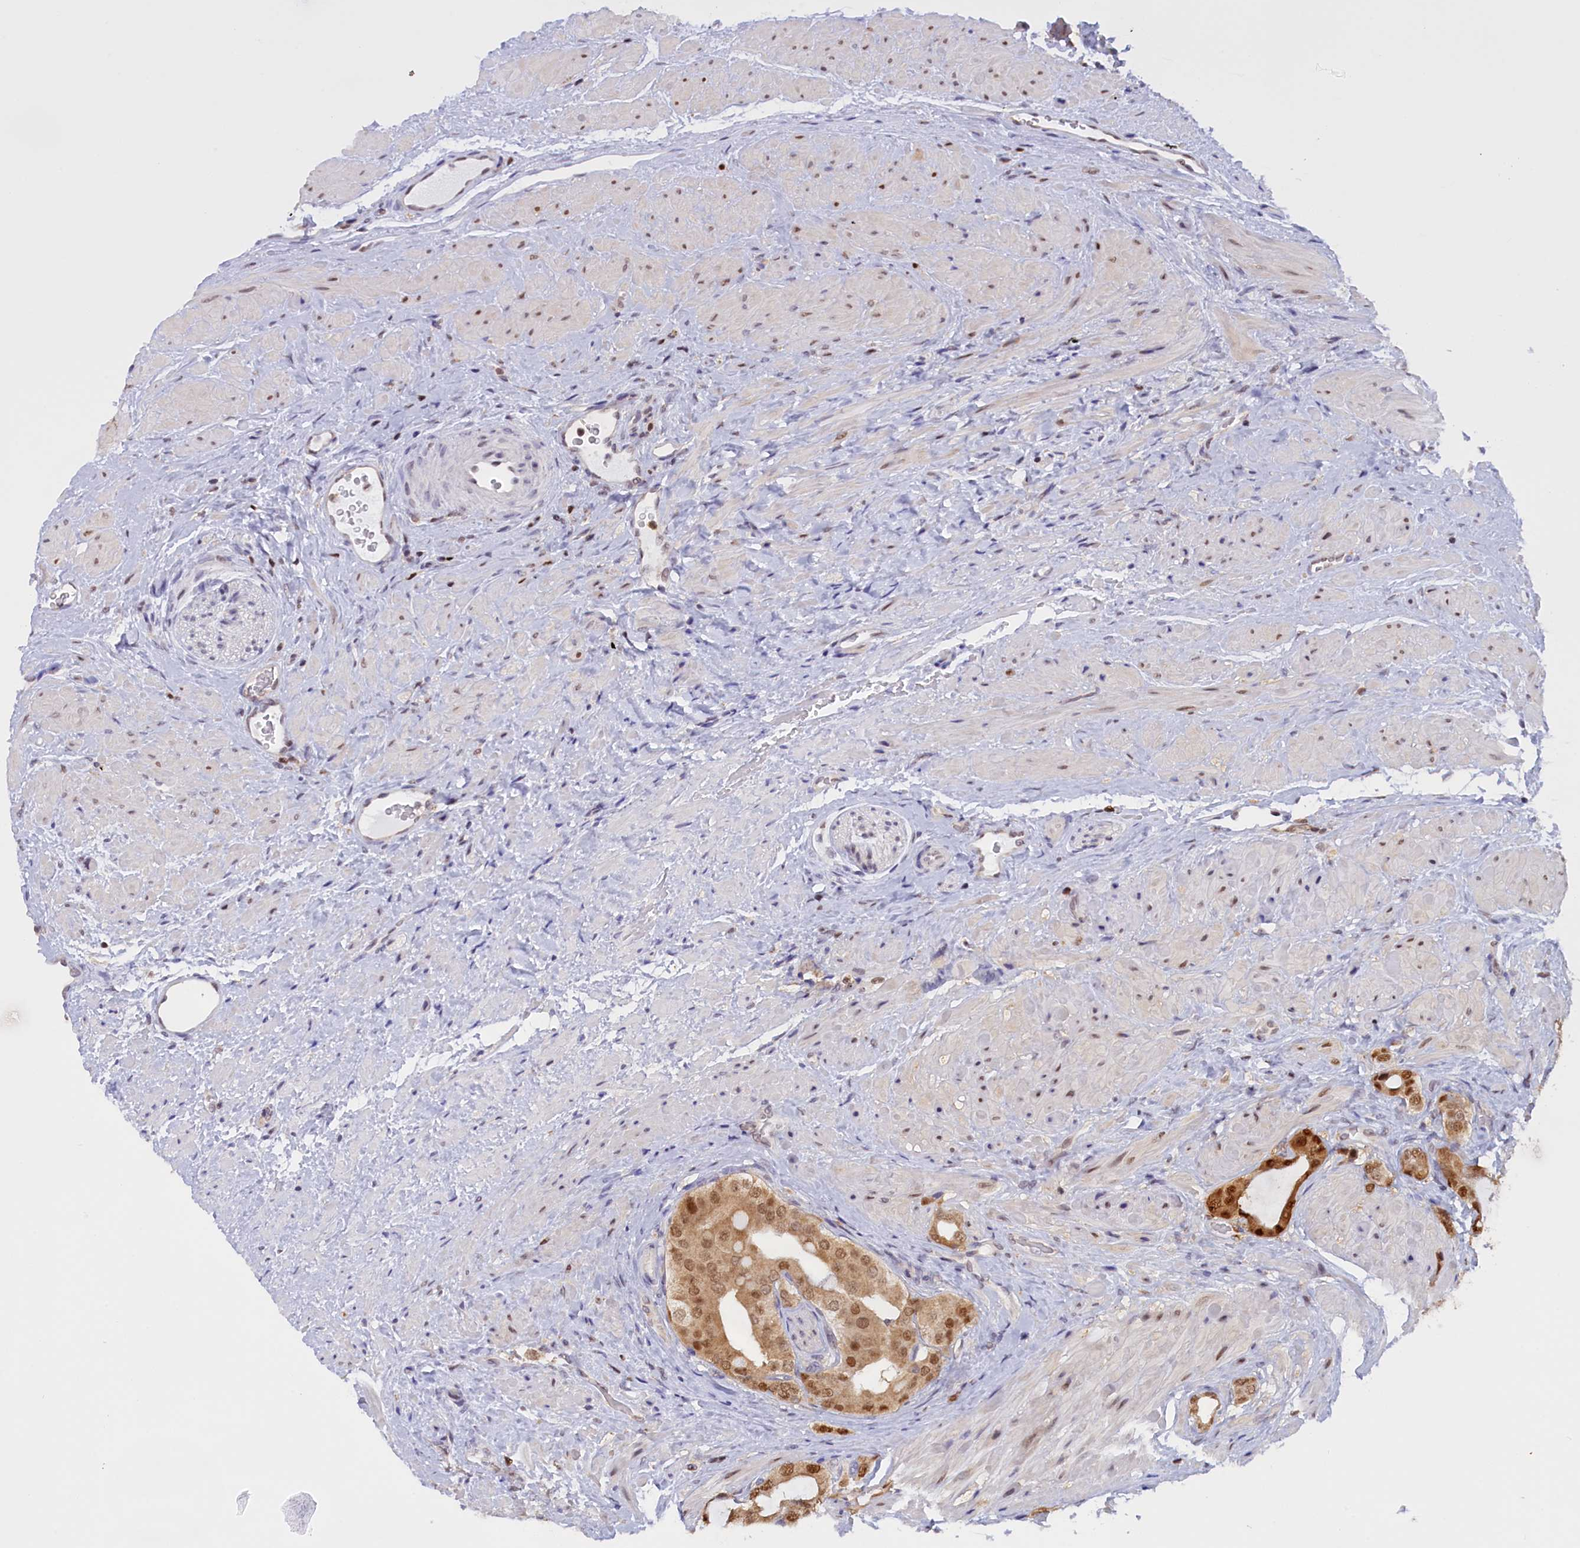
{"staining": {"intensity": "moderate", "quantity": ">75%", "location": "cytoplasmic/membranous,nuclear"}, "tissue": "prostate cancer", "cell_type": "Tumor cells", "image_type": "cancer", "snomed": [{"axis": "morphology", "description": "Adenocarcinoma, Low grade"}, {"axis": "topography", "description": "Prostate"}], "caption": "An image showing moderate cytoplasmic/membranous and nuclear expression in approximately >75% of tumor cells in adenocarcinoma (low-grade) (prostate), as visualized by brown immunohistochemical staining.", "gene": "IZUMO2", "patient": {"sex": "male", "age": 57}}